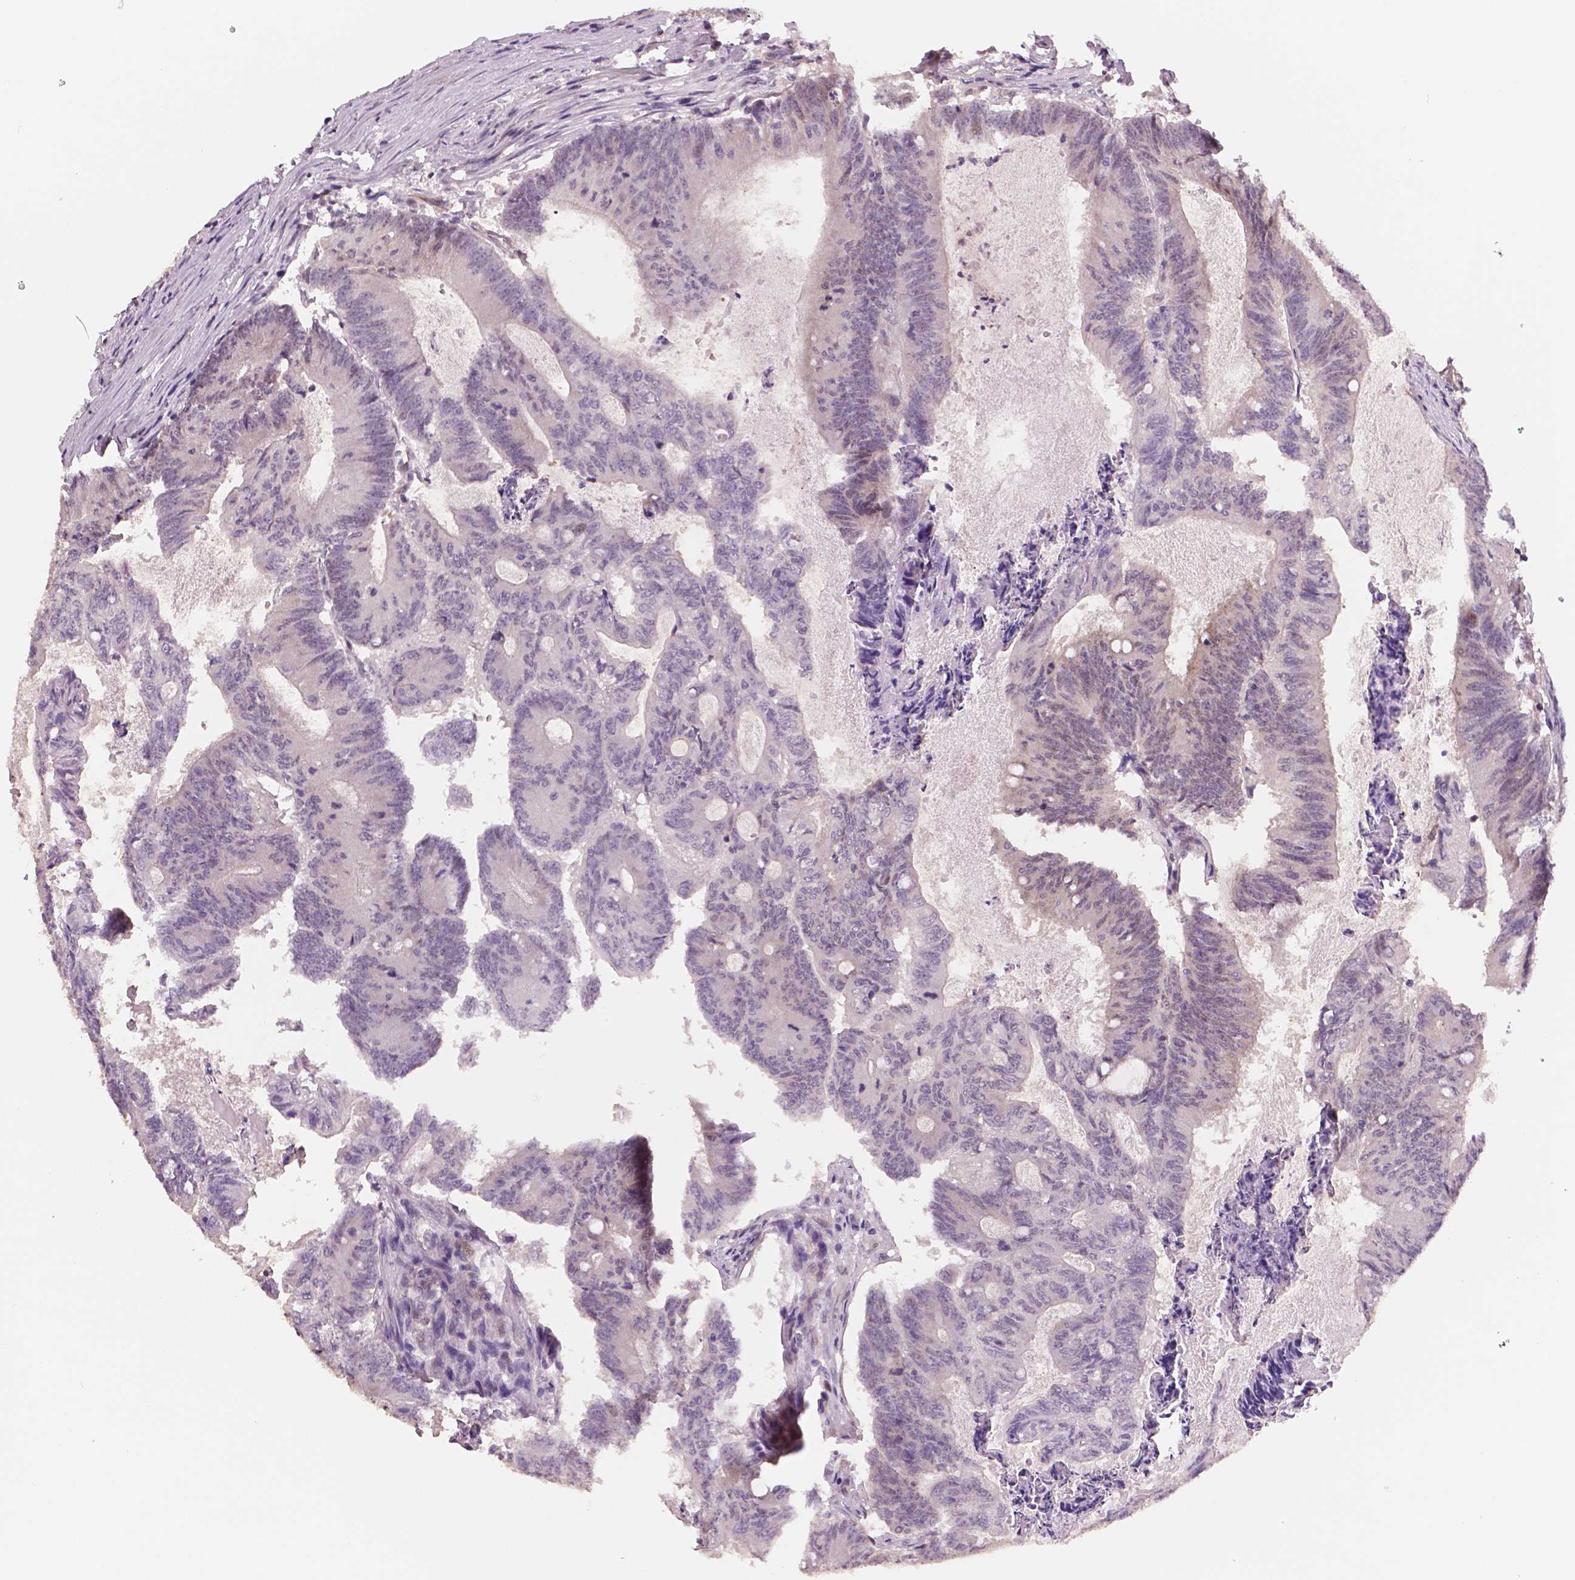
{"staining": {"intensity": "negative", "quantity": "none", "location": "none"}, "tissue": "colorectal cancer", "cell_type": "Tumor cells", "image_type": "cancer", "snomed": [{"axis": "morphology", "description": "Adenocarcinoma, NOS"}, {"axis": "topography", "description": "Colon"}], "caption": "Immunohistochemical staining of colorectal cancer reveals no significant positivity in tumor cells.", "gene": "STAT3", "patient": {"sex": "female", "age": 70}}